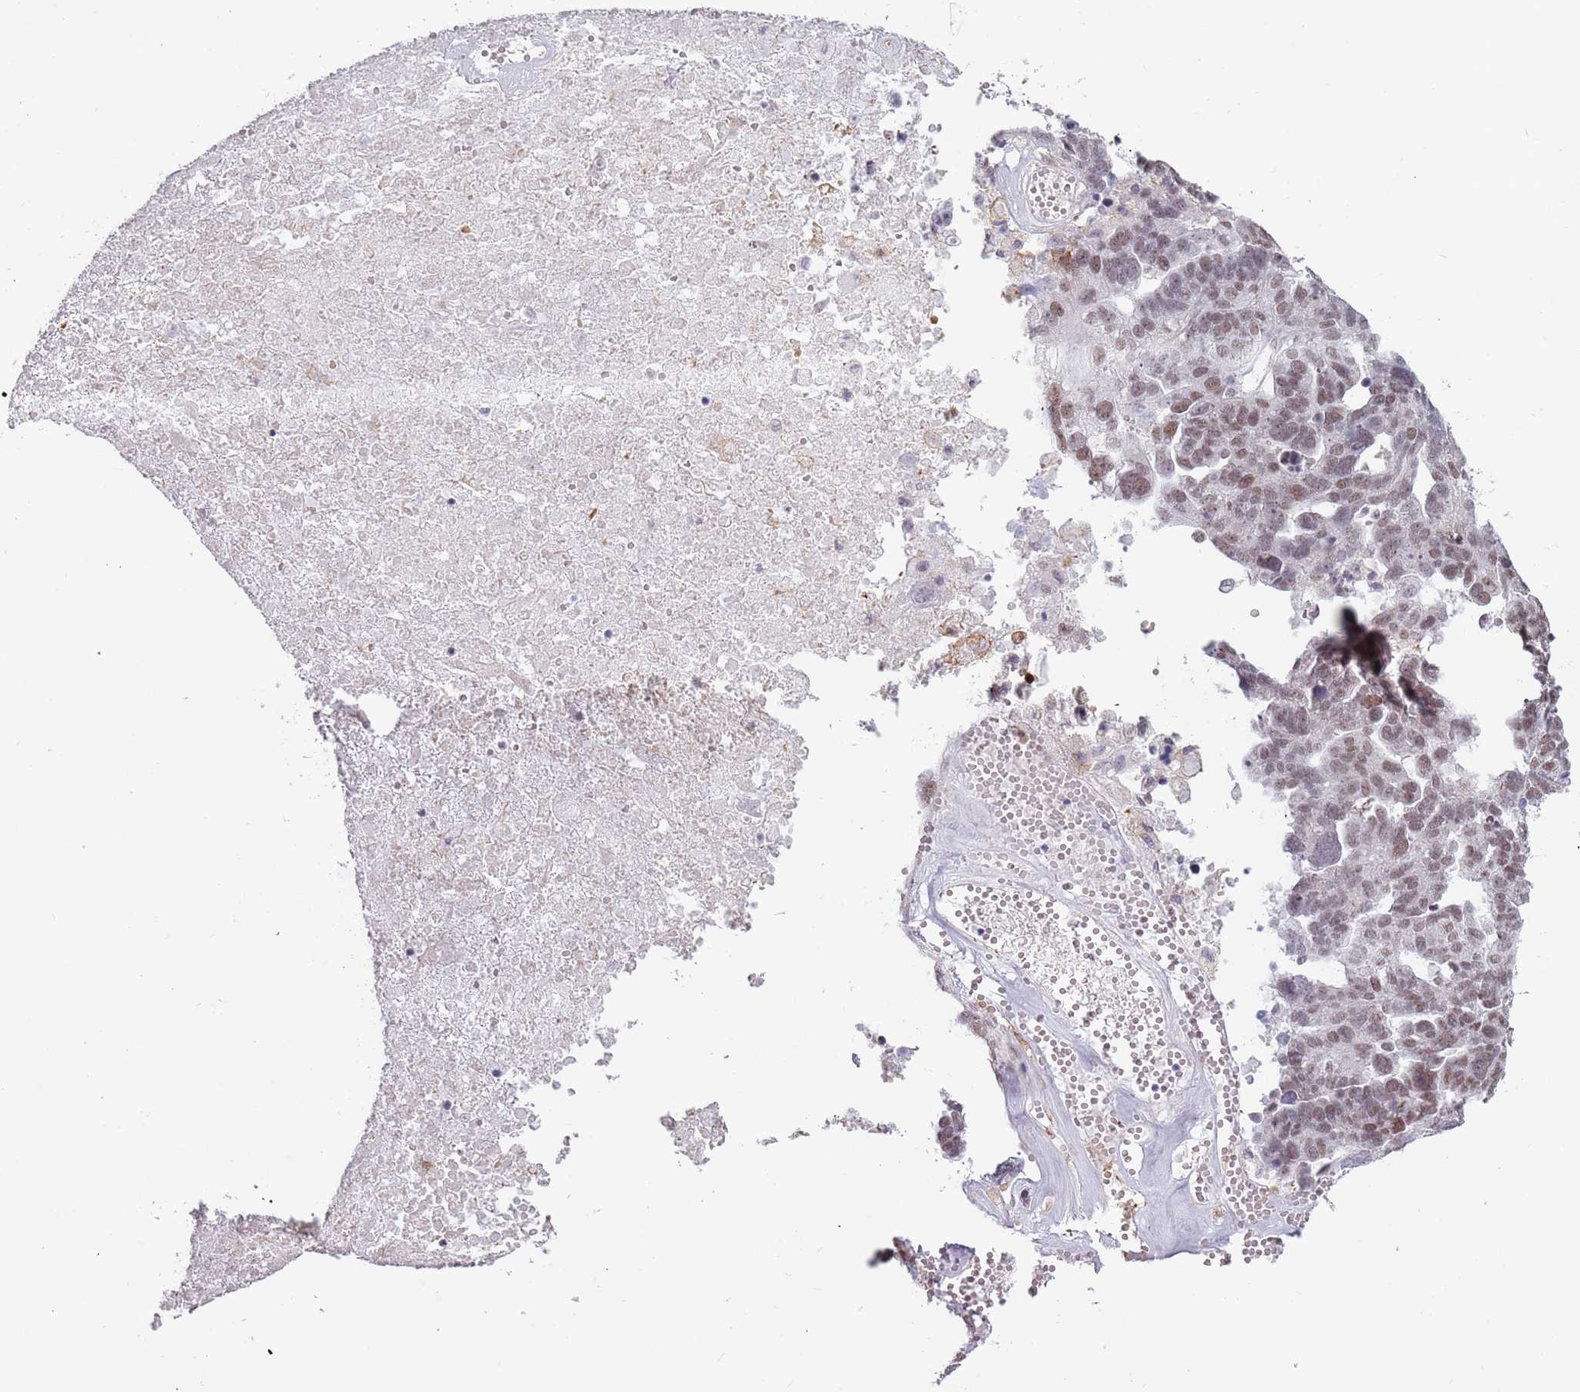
{"staining": {"intensity": "moderate", "quantity": ">75%", "location": "nuclear"}, "tissue": "ovarian cancer", "cell_type": "Tumor cells", "image_type": "cancer", "snomed": [{"axis": "morphology", "description": "Cystadenocarcinoma, serous, NOS"}, {"axis": "topography", "description": "Ovary"}], "caption": "IHC of serous cystadenocarcinoma (ovarian) shows medium levels of moderate nuclear staining in approximately >75% of tumor cells.", "gene": "REXO4", "patient": {"sex": "female", "age": 59}}